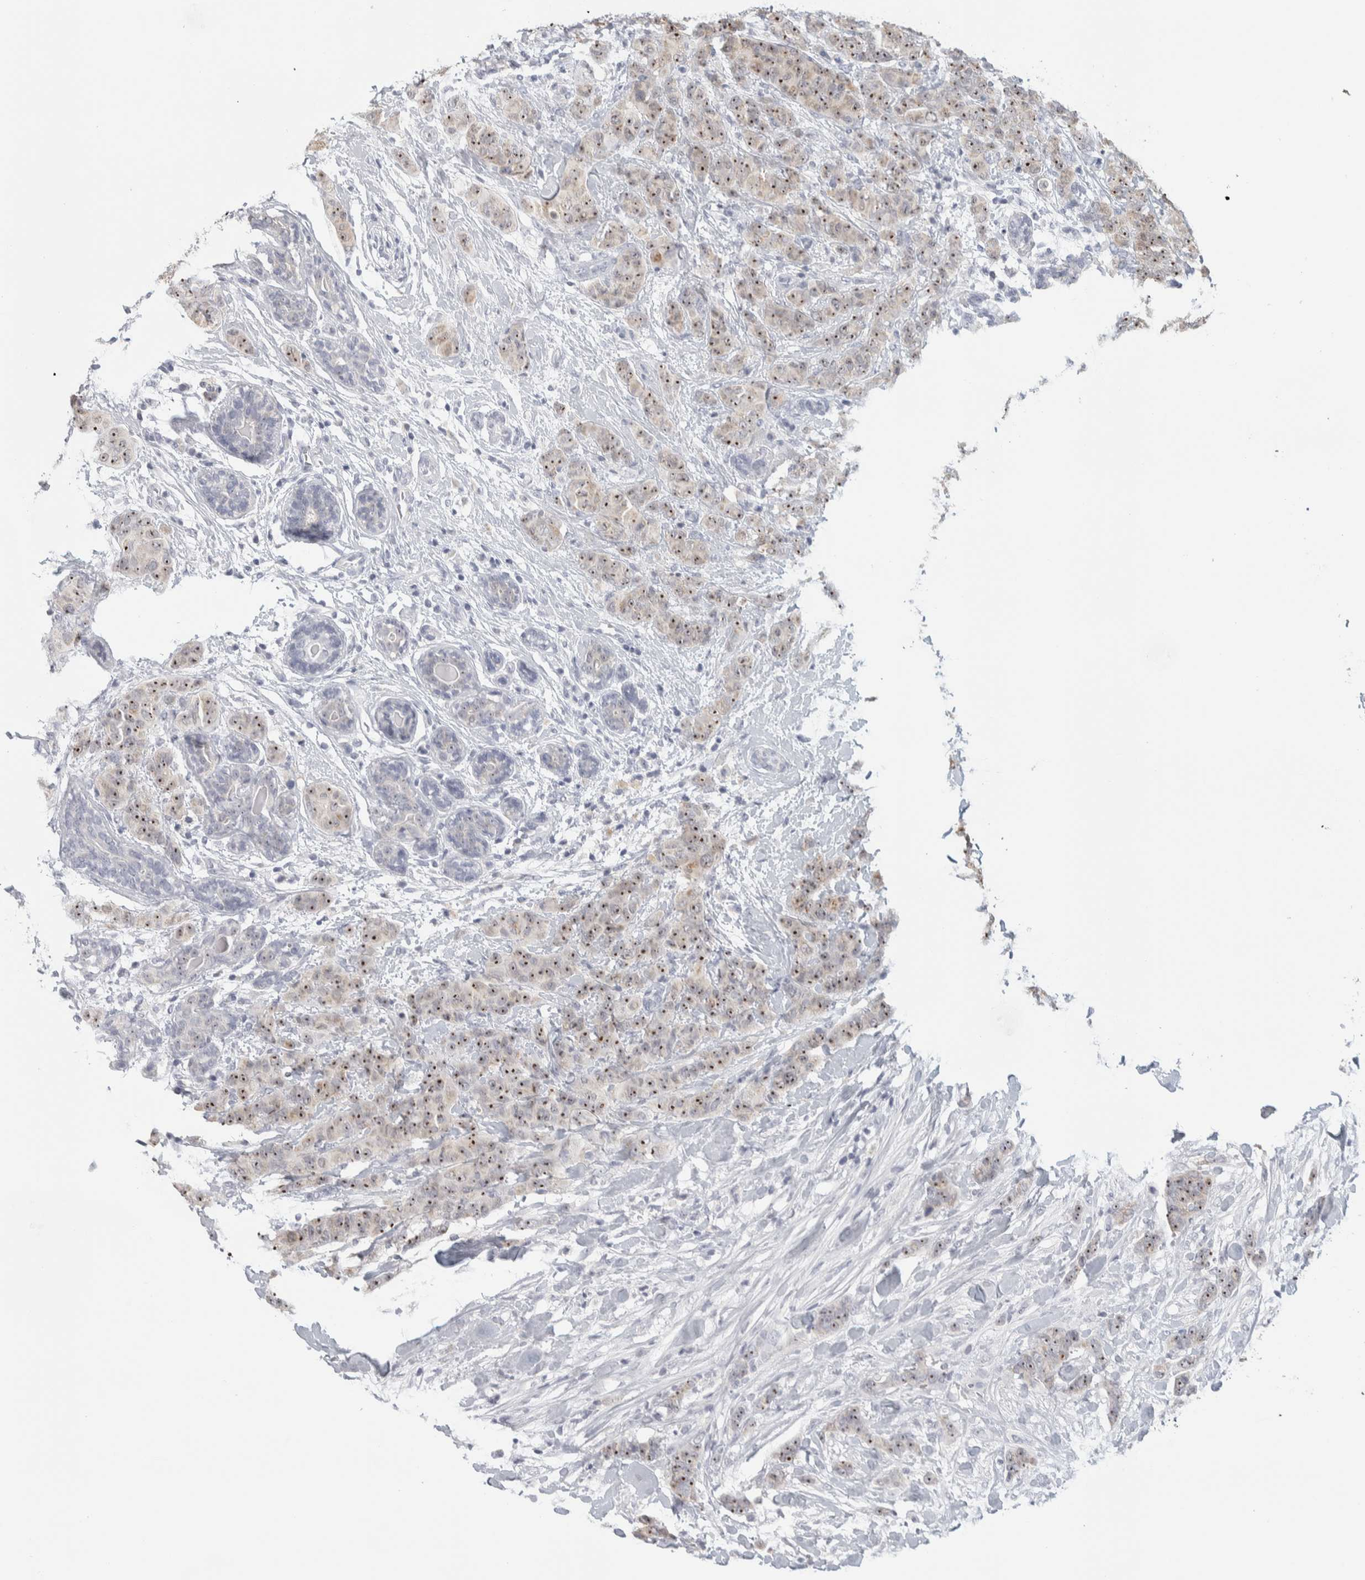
{"staining": {"intensity": "strong", "quantity": ">75%", "location": "nuclear"}, "tissue": "breast cancer", "cell_type": "Tumor cells", "image_type": "cancer", "snomed": [{"axis": "morphology", "description": "Normal tissue, NOS"}, {"axis": "morphology", "description": "Duct carcinoma"}, {"axis": "topography", "description": "Breast"}], "caption": "Immunohistochemical staining of invasive ductal carcinoma (breast) exhibits high levels of strong nuclear expression in about >75% of tumor cells.", "gene": "DCXR", "patient": {"sex": "female", "age": 40}}